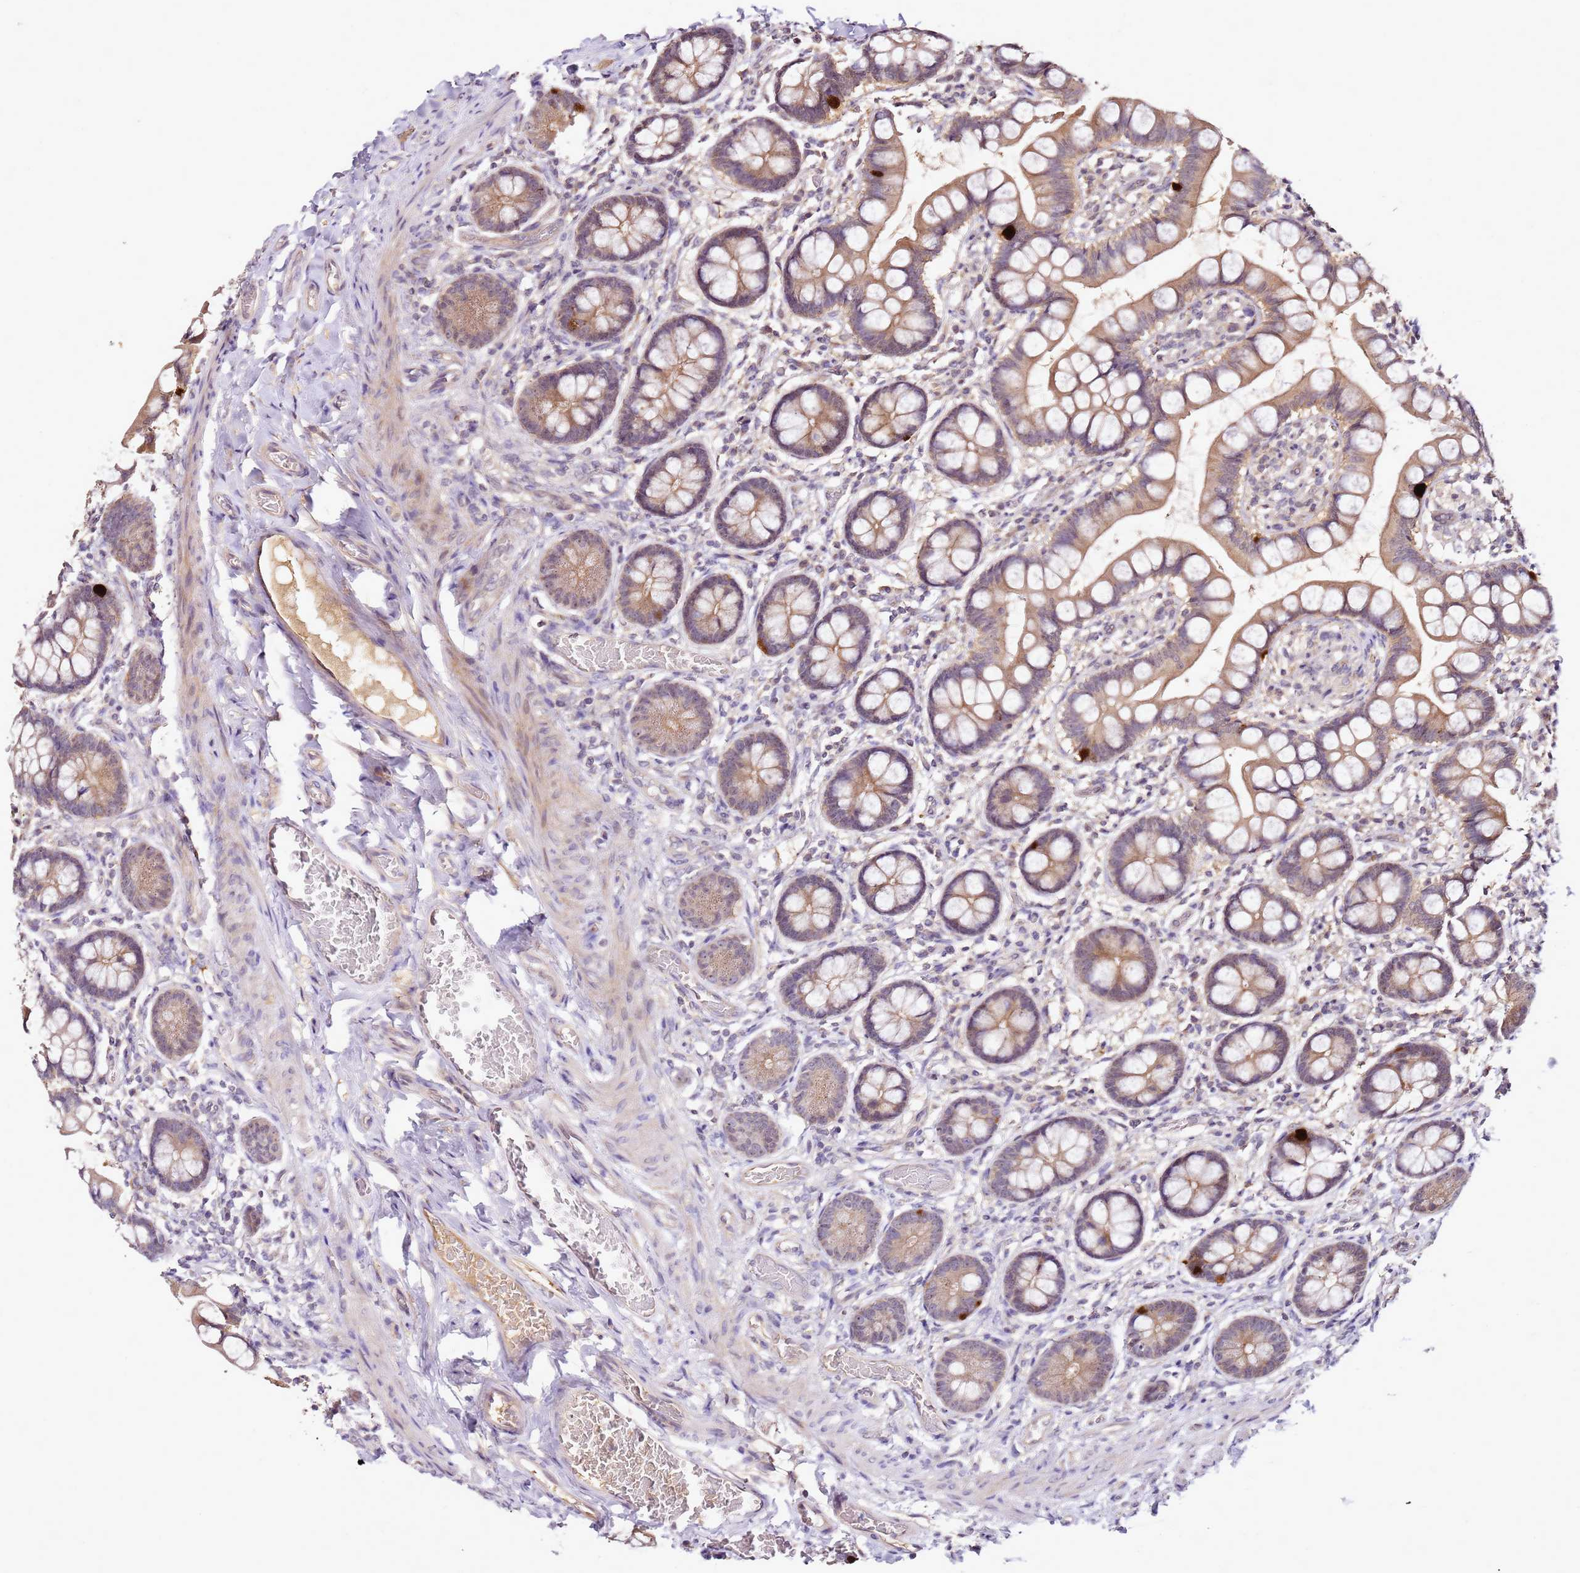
{"staining": {"intensity": "moderate", "quantity": ">75%", "location": "cytoplasmic/membranous,nuclear"}, "tissue": "small intestine", "cell_type": "Glandular cells", "image_type": "normal", "snomed": [{"axis": "morphology", "description": "Normal tissue, NOS"}, {"axis": "topography", "description": "Small intestine"}], "caption": "This photomicrograph displays immunohistochemistry staining of normal human small intestine, with medium moderate cytoplasmic/membranous,nuclear expression in approximately >75% of glandular cells.", "gene": "DDX27", "patient": {"sex": "male", "age": 52}}